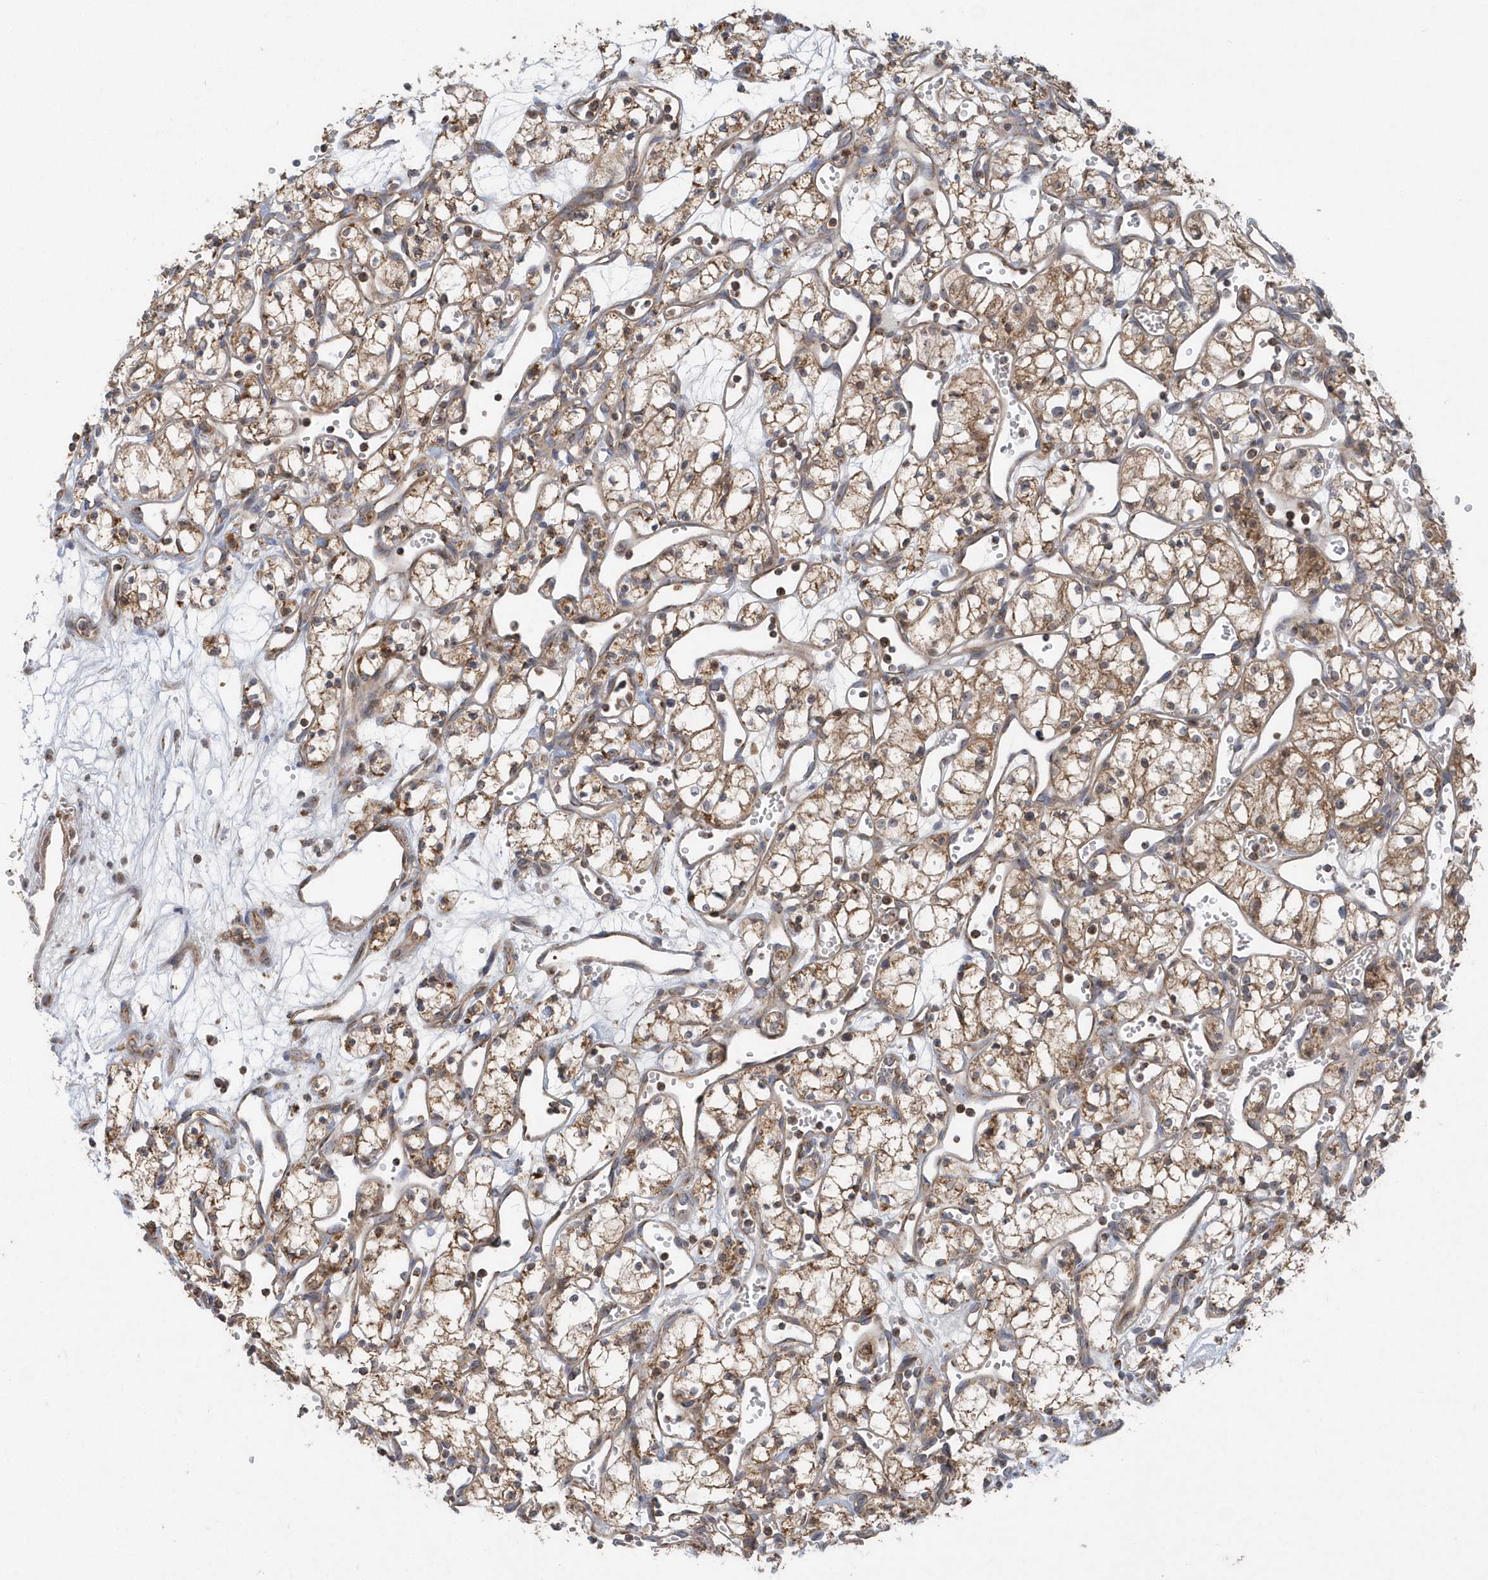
{"staining": {"intensity": "moderate", "quantity": ">75%", "location": "cytoplasmic/membranous"}, "tissue": "renal cancer", "cell_type": "Tumor cells", "image_type": "cancer", "snomed": [{"axis": "morphology", "description": "Adenocarcinoma, NOS"}, {"axis": "topography", "description": "Kidney"}], "caption": "Tumor cells reveal medium levels of moderate cytoplasmic/membranous positivity in about >75% of cells in human adenocarcinoma (renal).", "gene": "PPP1R7", "patient": {"sex": "male", "age": 59}}